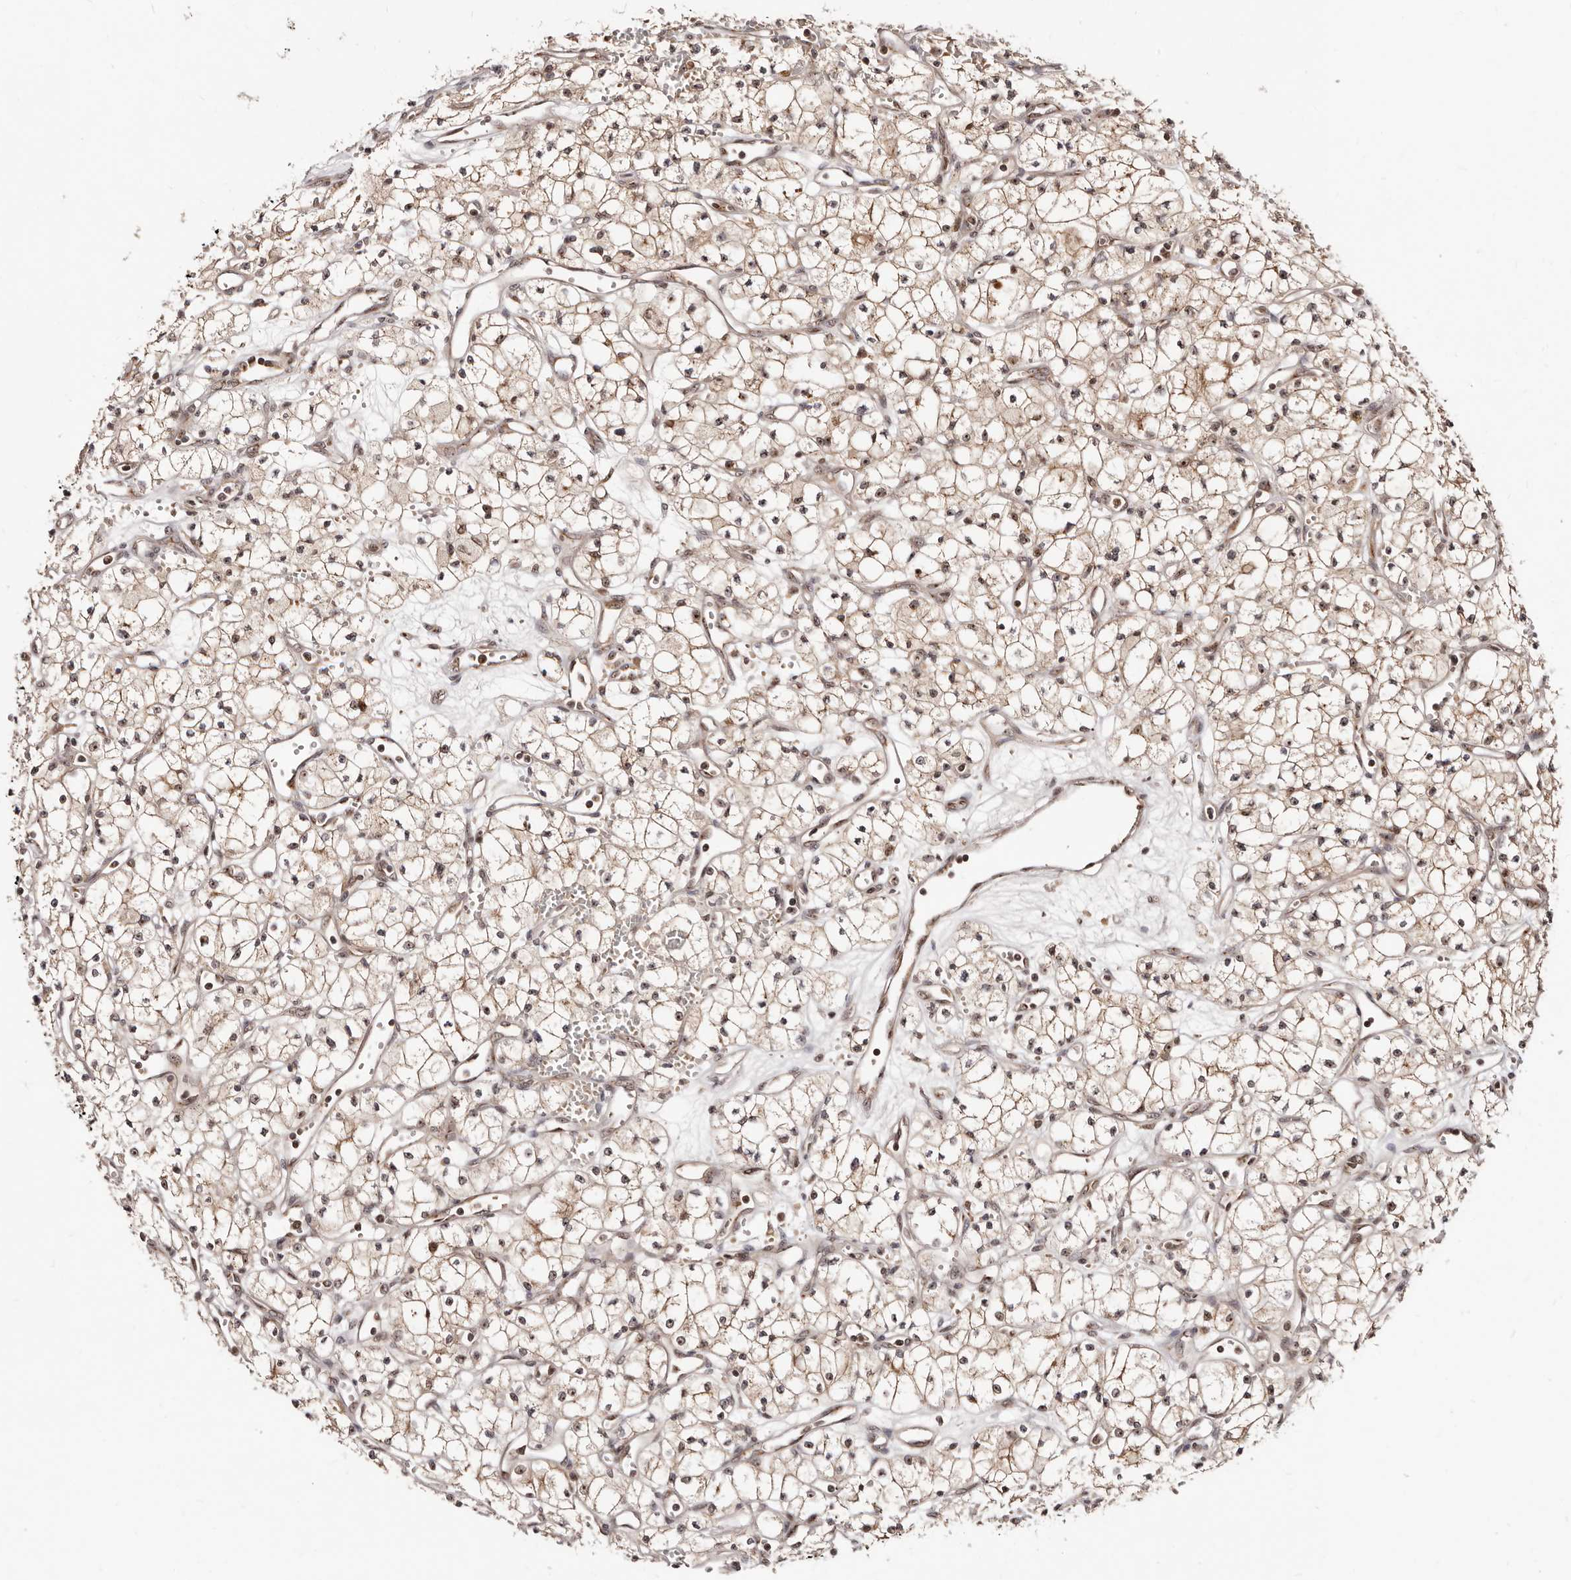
{"staining": {"intensity": "weak", "quantity": ">75%", "location": "cytoplasmic/membranous,nuclear"}, "tissue": "renal cancer", "cell_type": "Tumor cells", "image_type": "cancer", "snomed": [{"axis": "morphology", "description": "Adenocarcinoma, NOS"}, {"axis": "topography", "description": "Kidney"}], "caption": "Immunohistochemistry (IHC) image of neoplastic tissue: renal cancer (adenocarcinoma) stained using immunohistochemistry displays low levels of weak protein expression localized specifically in the cytoplasmic/membranous and nuclear of tumor cells, appearing as a cytoplasmic/membranous and nuclear brown color.", "gene": "APOL6", "patient": {"sex": "male", "age": 59}}